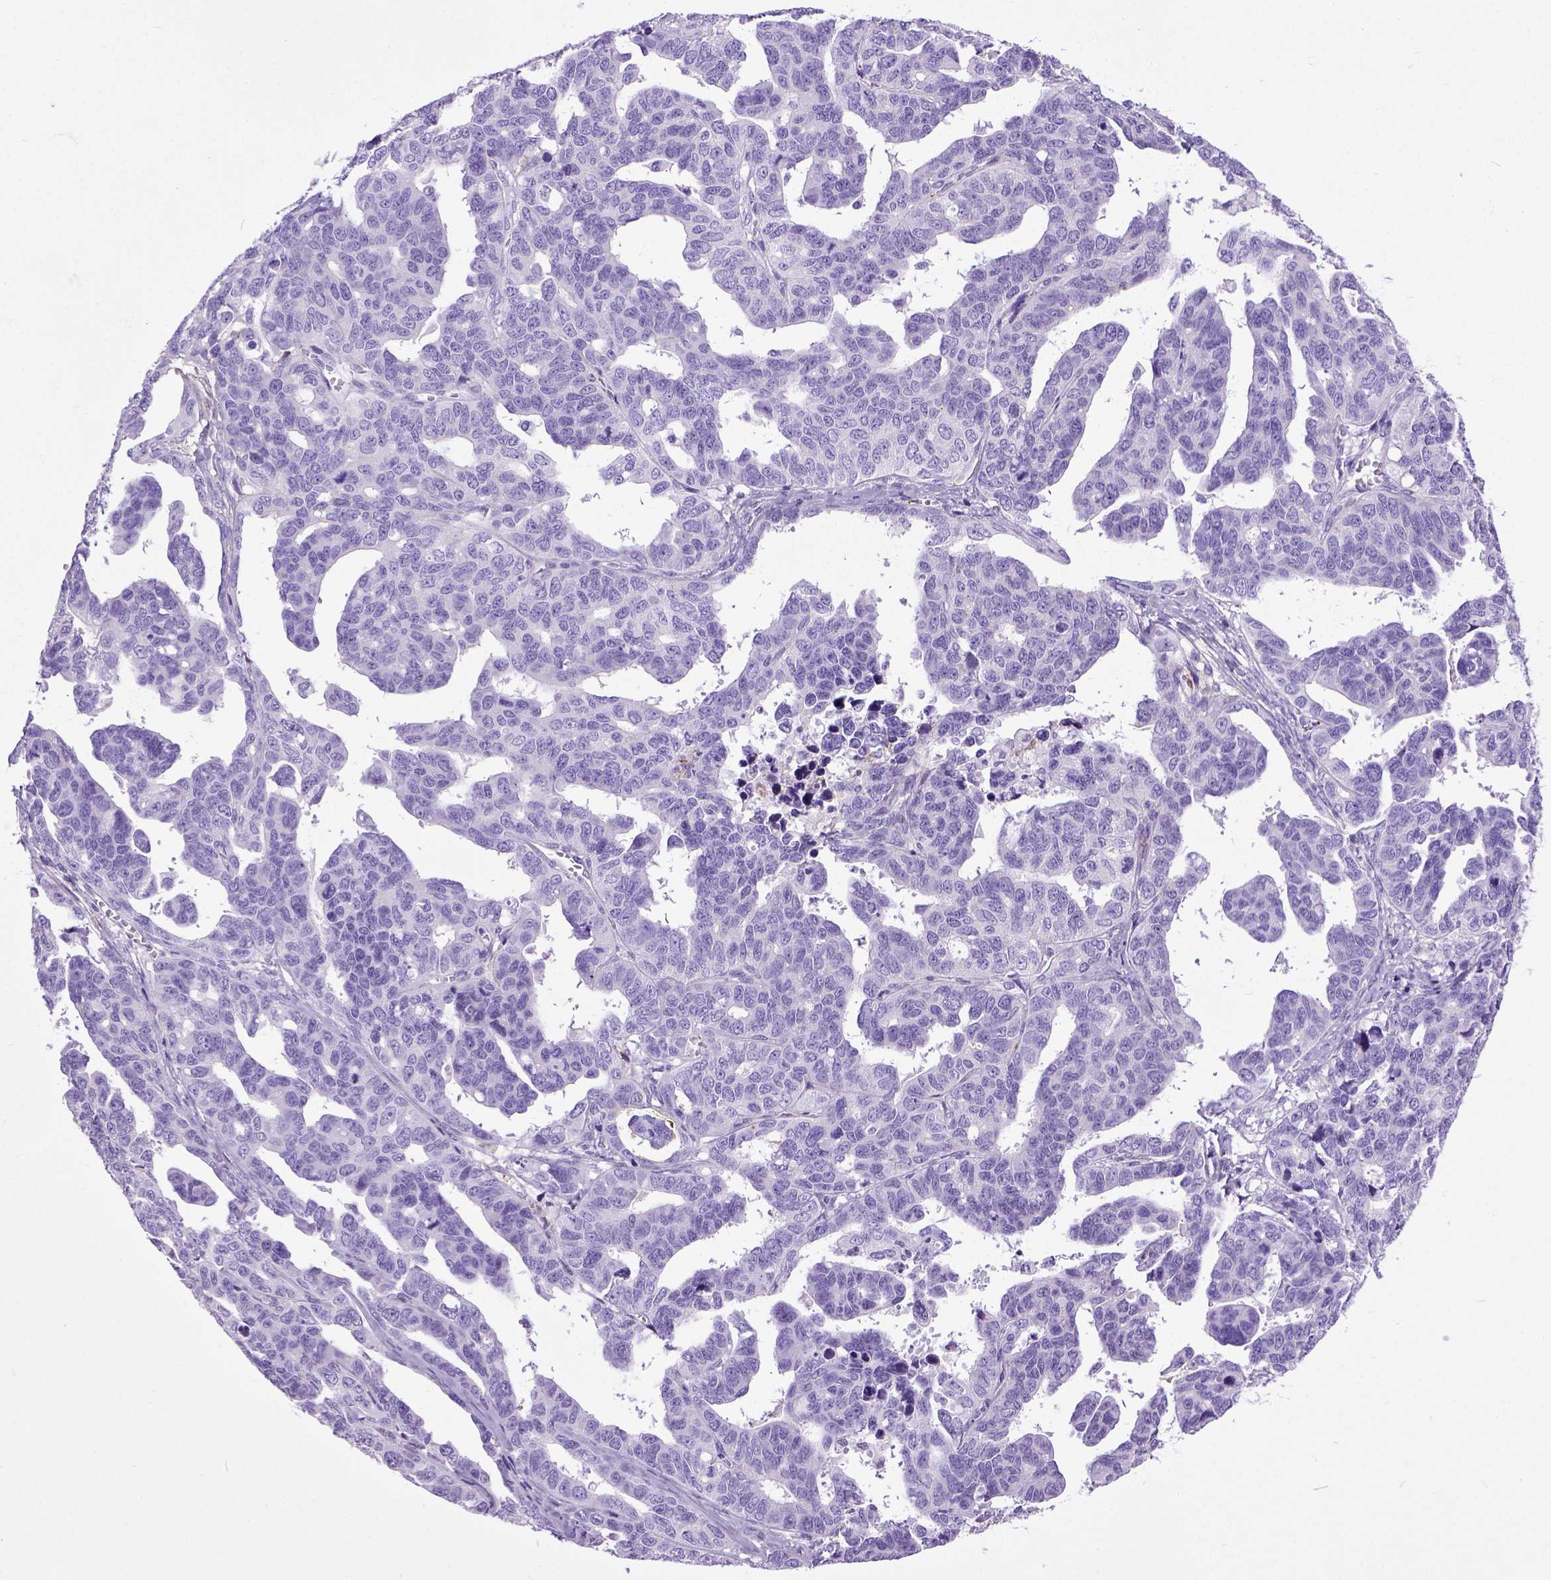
{"staining": {"intensity": "negative", "quantity": "none", "location": "none"}, "tissue": "ovarian cancer", "cell_type": "Tumor cells", "image_type": "cancer", "snomed": [{"axis": "morphology", "description": "Cystadenocarcinoma, serous, NOS"}, {"axis": "topography", "description": "Ovary"}], "caption": "The micrograph reveals no significant positivity in tumor cells of serous cystadenocarcinoma (ovarian).", "gene": "ADAMTS8", "patient": {"sex": "female", "age": 69}}